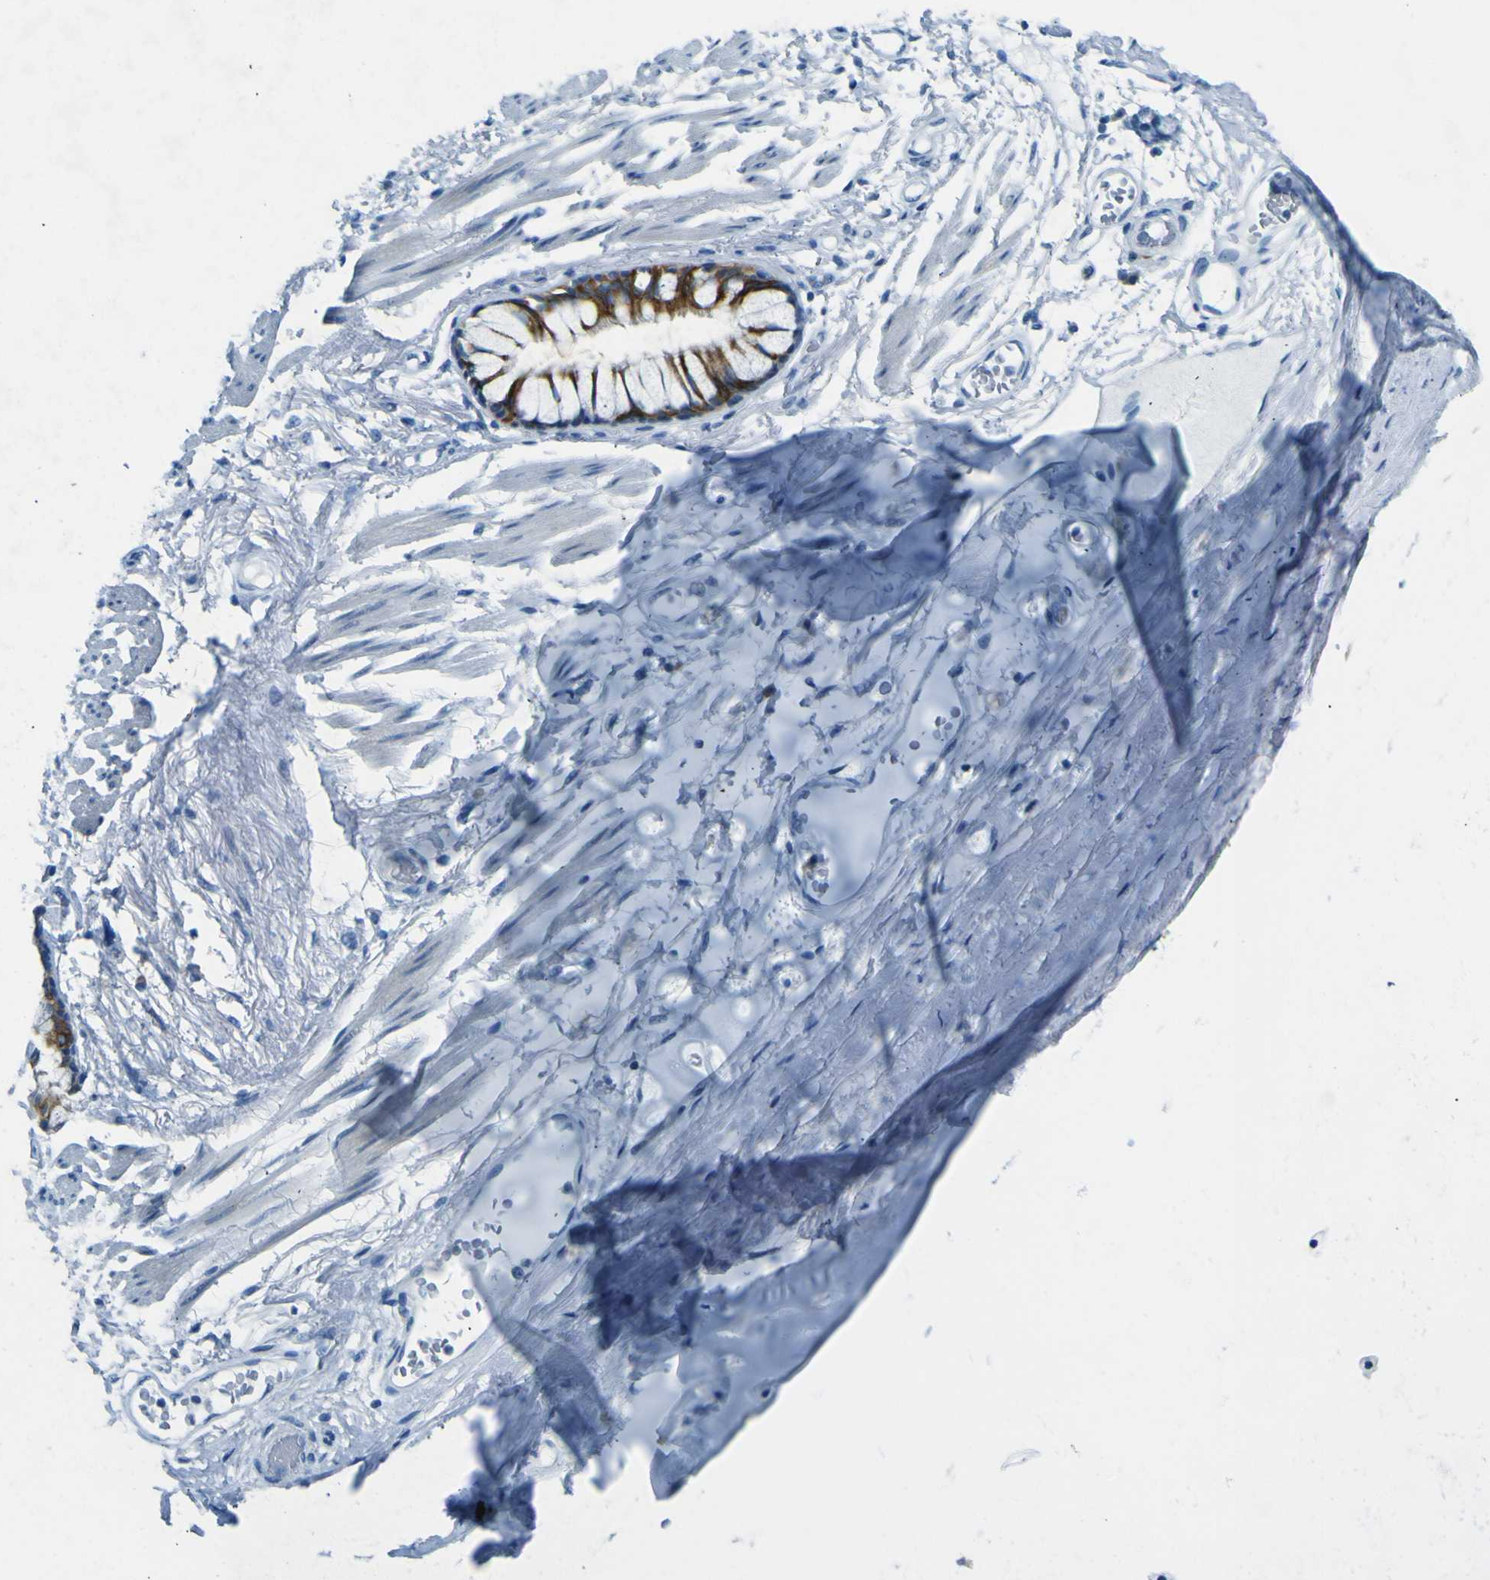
{"staining": {"intensity": "negative", "quantity": "none", "location": "none"}, "tissue": "adipose tissue", "cell_type": "Adipocytes", "image_type": "normal", "snomed": [{"axis": "morphology", "description": "Normal tissue, NOS"}, {"axis": "topography", "description": "Cartilage tissue"}, {"axis": "topography", "description": "Bronchus"}], "caption": "This is an immunohistochemistry (IHC) photomicrograph of unremarkable human adipose tissue. There is no positivity in adipocytes.", "gene": "SORCS1", "patient": {"sex": "female", "age": 73}}